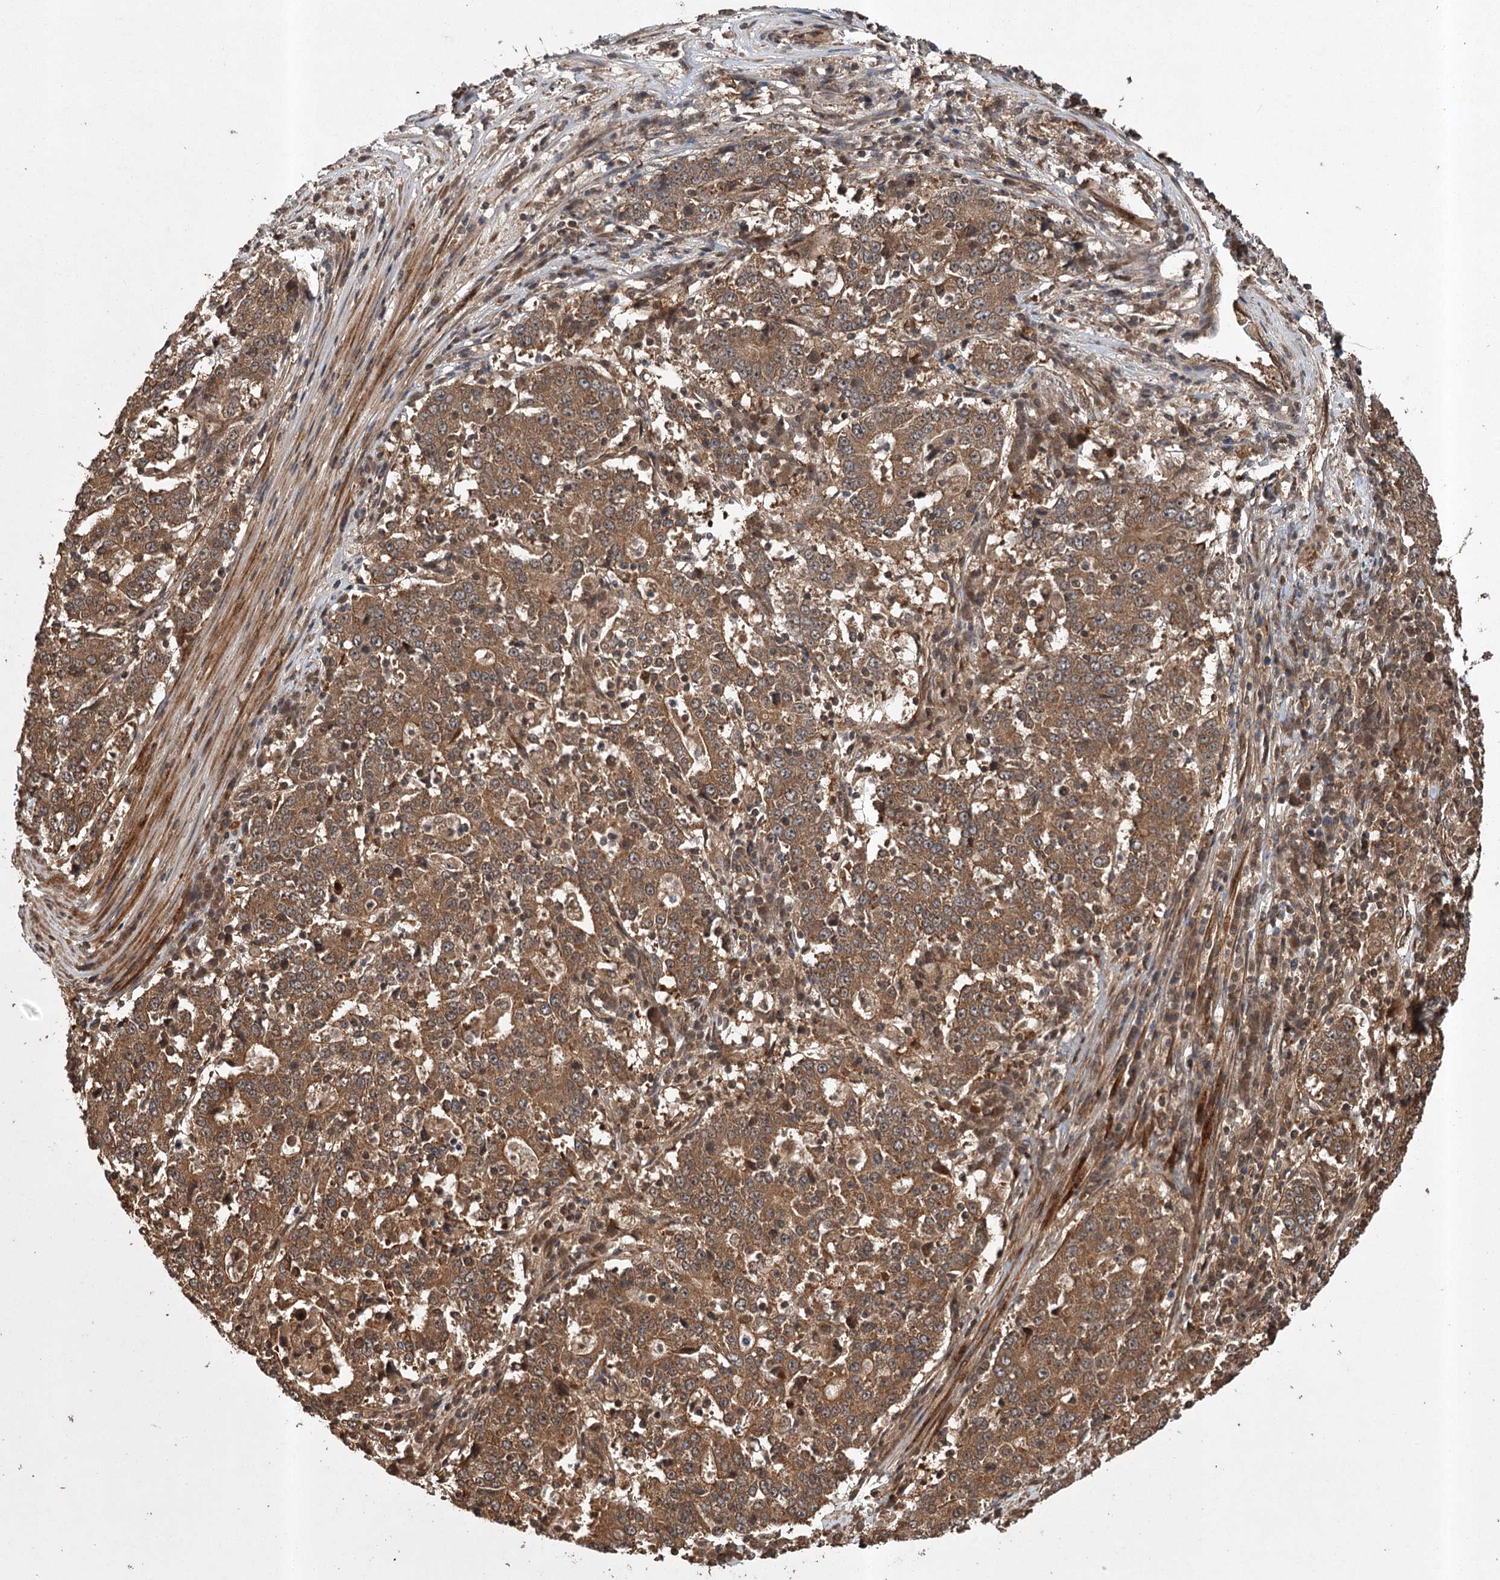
{"staining": {"intensity": "moderate", "quantity": ">75%", "location": "cytoplasmic/membranous"}, "tissue": "stomach cancer", "cell_type": "Tumor cells", "image_type": "cancer", "snomed": [{"axis": "morphology", "description": "Adenocarcinoma, NOS"}, {"axis": "topography", "description": "Stomach"}], "caption": "An image of human stomach cancer stained for a protein exhibits moderate cytoplasmic/membranous brown staining in tumor cells.", "gene": "RPAP3", "patient": {"sex": "male", "age": 59}}